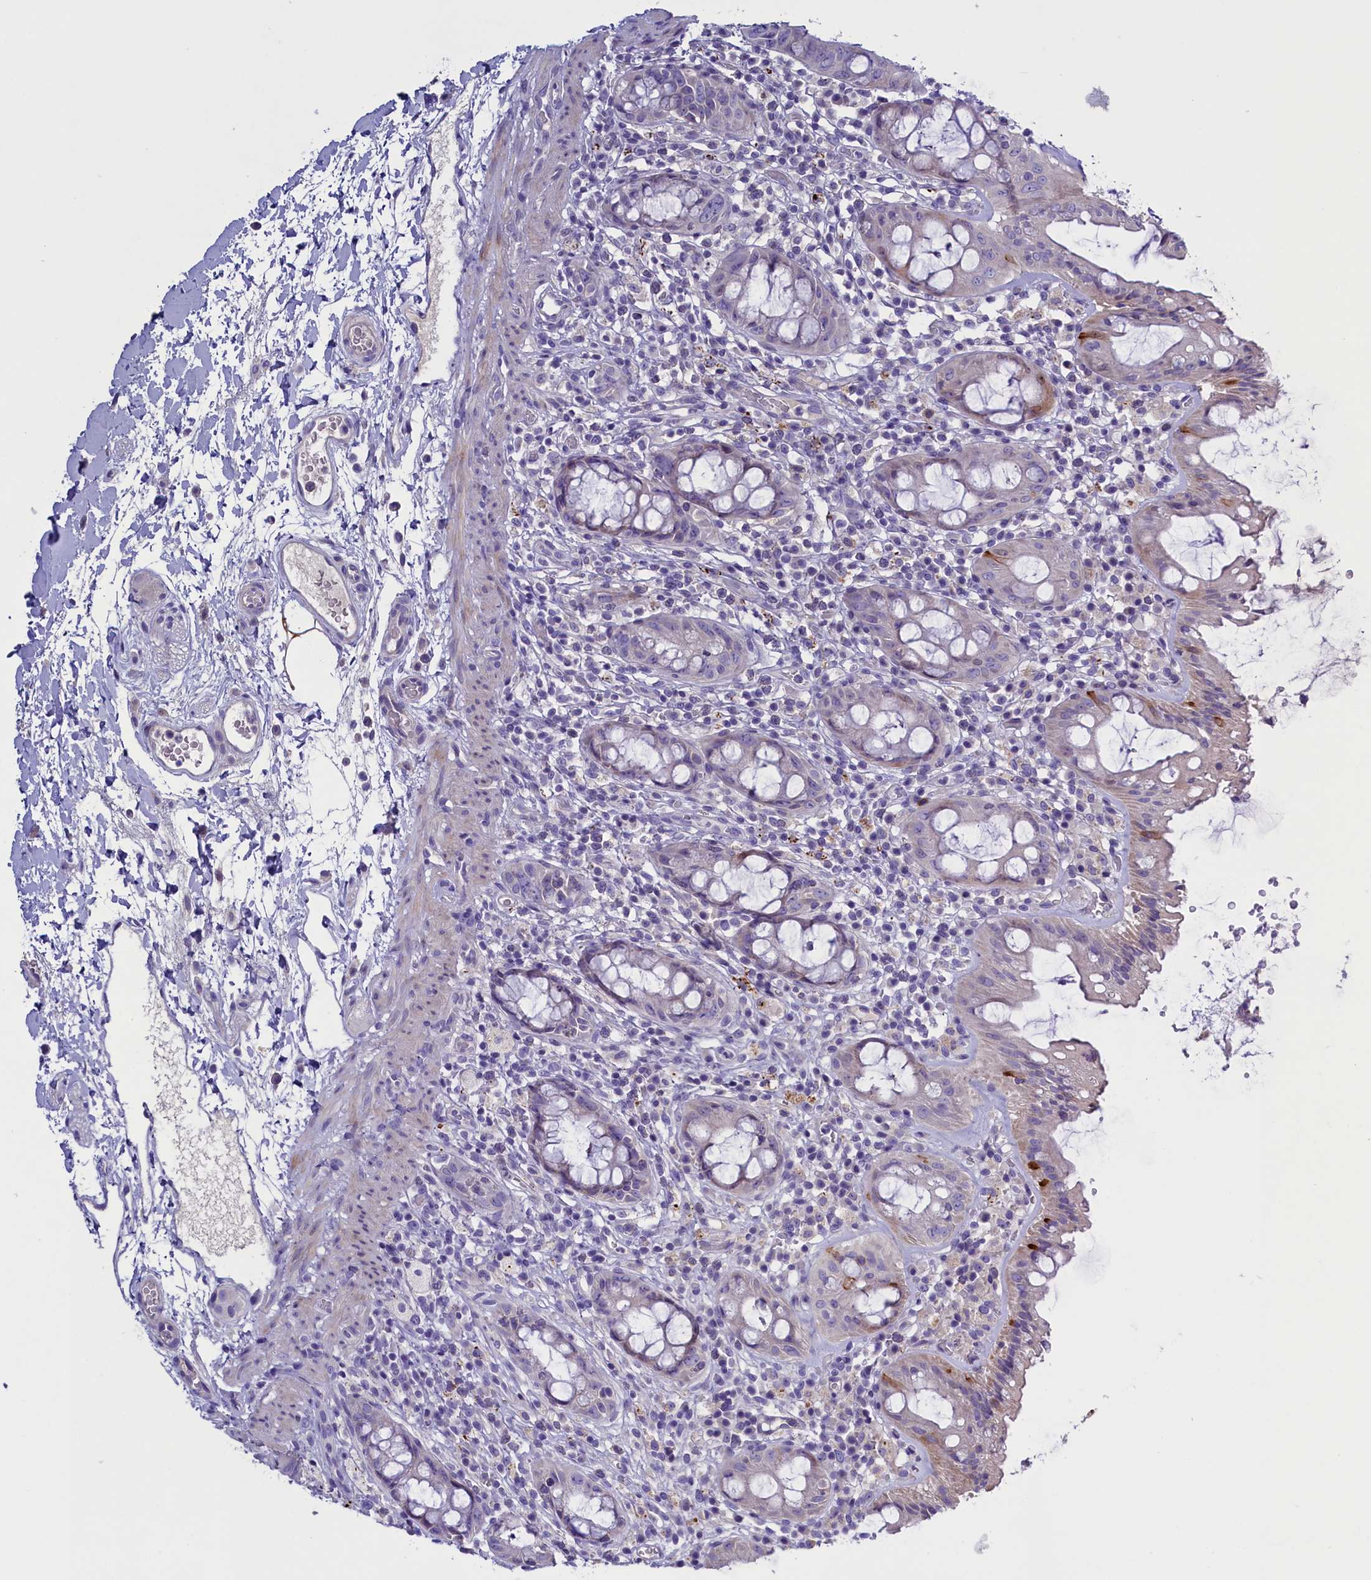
{"staining": {"intensity": "weak", "quantity": "25%-75%", "location": "cytoplasmic/membranous"}, "tissue": "rectum", "cell_type": "Glandular cells", "image_type": "normal", "snomed": [{"axis": "morphology", "description": "Normal tissue, NOS"}, {"axis": "topography", "description": "Rectum"}], "caption": "Protein staining of benign rectum exhibits weak cytoplasmic/membranous expression in about 25%-75% of glandular cells.", "gene": "RTTN", "patient": {"sex": "female", "age": 57}}